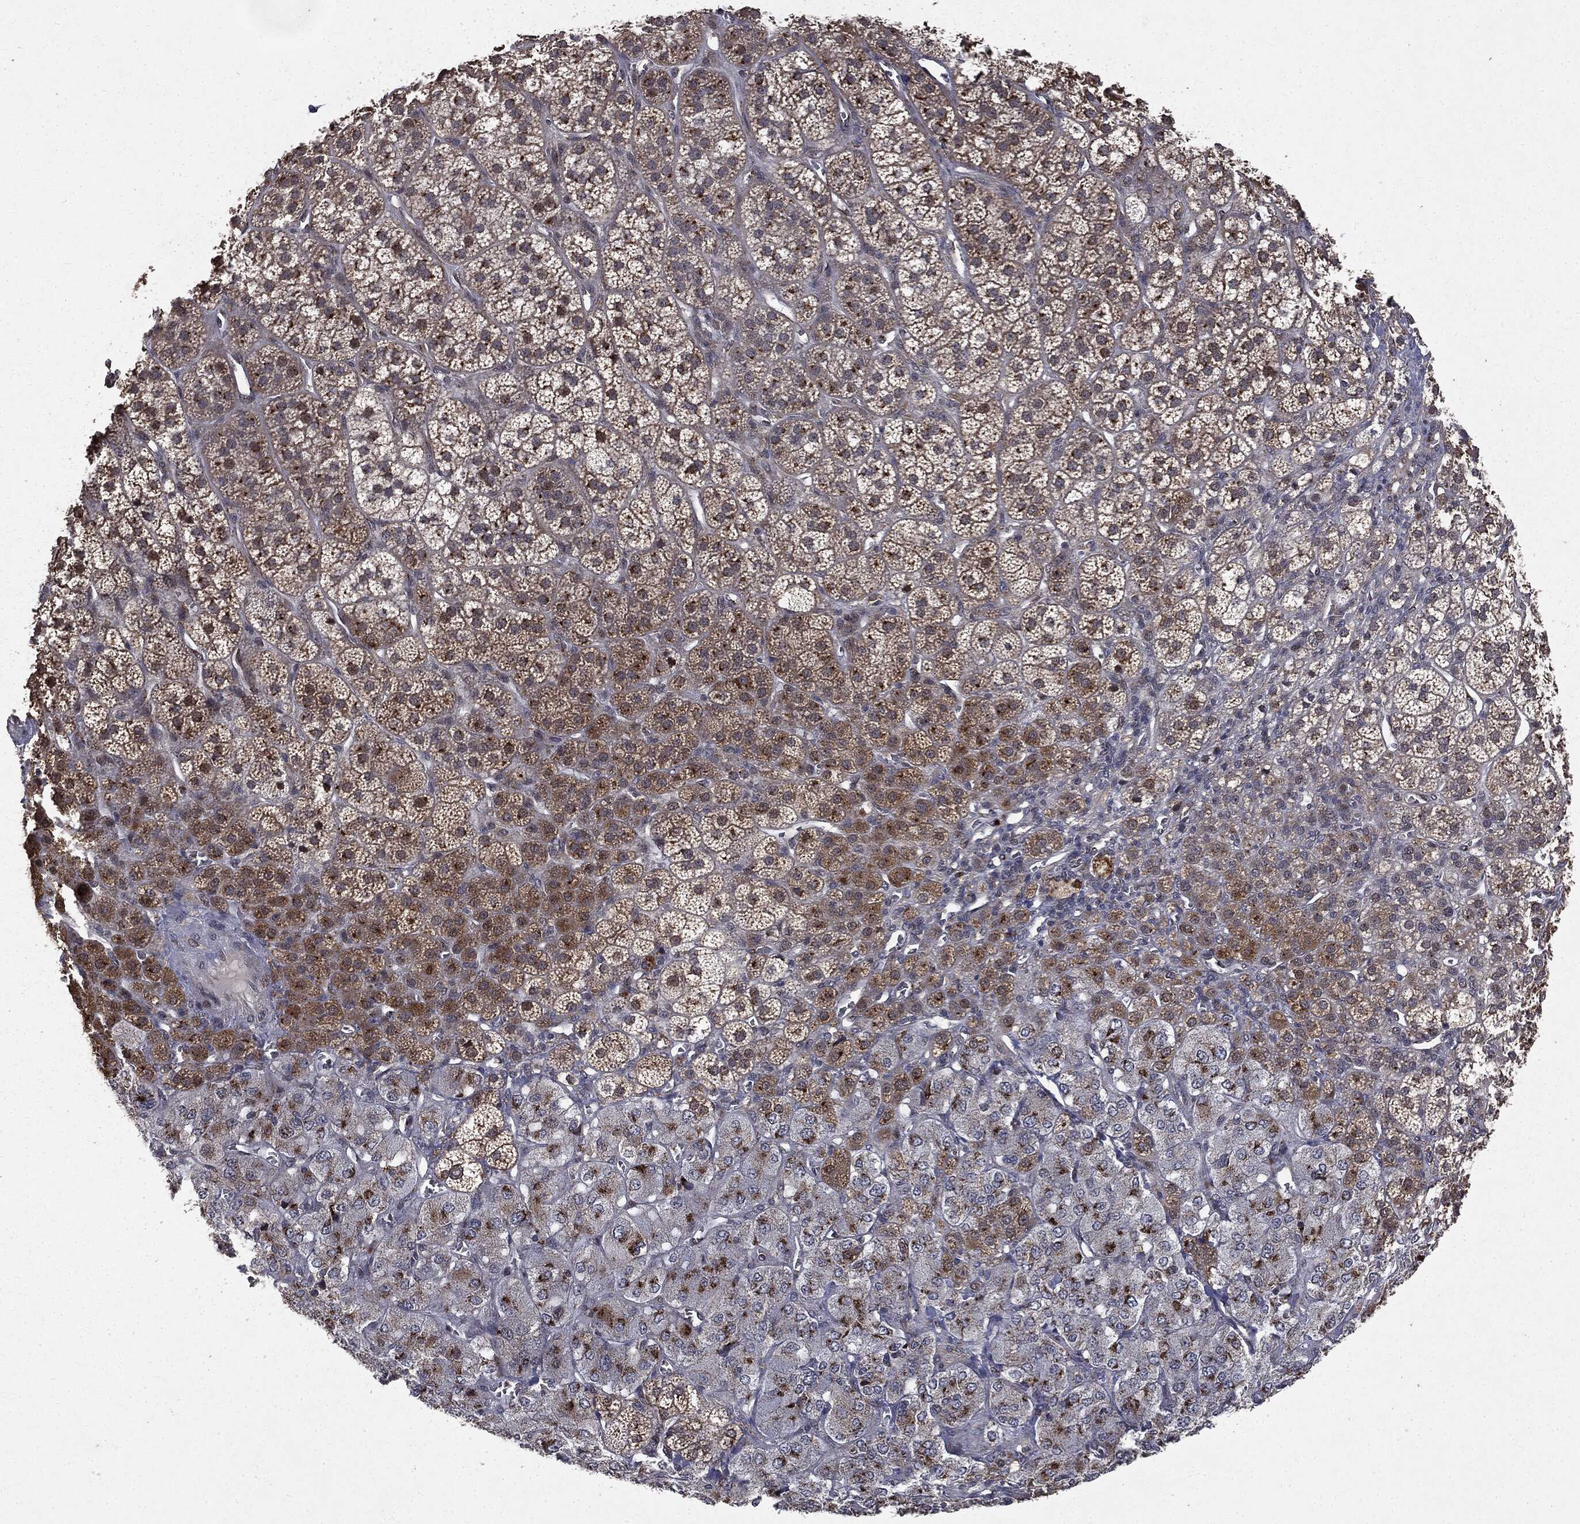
{"staining": {"intensity": "strong", "quantity": ">75%", "location": "cytoplasmic/membranous"}, "tissue": "adrenal gland", "cell_type": "Glandular cells", "image_type": "normal", "snomed": [{"axis": "morphology", "description": "Normal tissue, NOS"}, {"axis": "topography", "description": "Adrenal gland"}], "caption": "This photomicrograph shows immunohistochemistry staining of unremarkable adrenal gland, with high strong cytoplasmic/membranous positivity in approximately >75% of glandular cells.", "gene": "PLPPR2", "patient": {"sex": "female", "age": 60}}